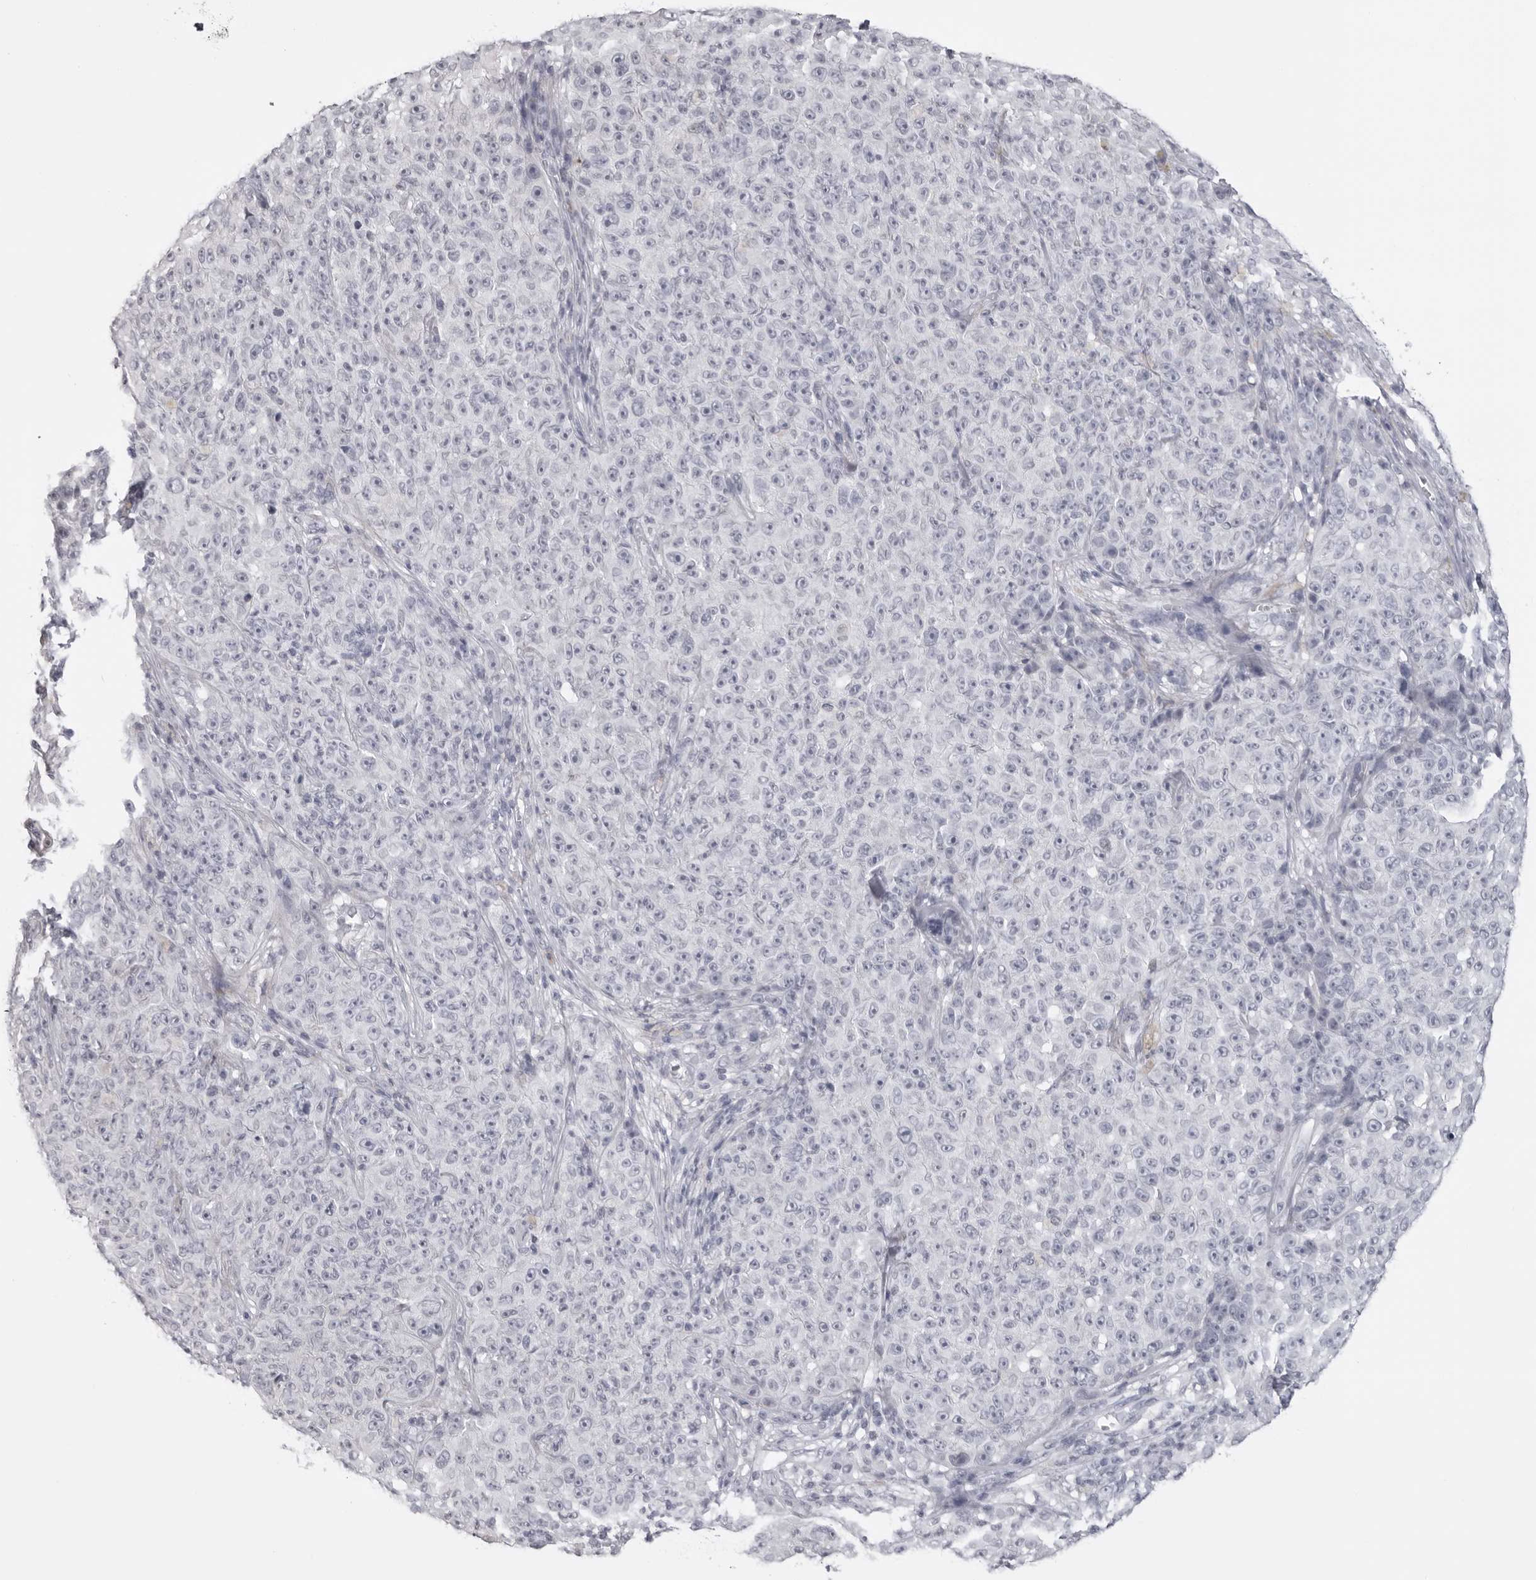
{"staining": {"intensity": "negative", "quantity": "none", "location": "none"}, "tissue": "melanoma", "cell_type": "Tumor cells", "image_type": "cancer", "snomed": [{"axis": "morphology", "description": "Malignant melanoma, NOS"}, {"axis": "topography", "description": "Skin"}], "caption": "Histopathology image shows no significant protein staining in tumor cells of malignant melanoma.", "gene": "DNALI1", "patient": {"sex": "female", "age": 82}}